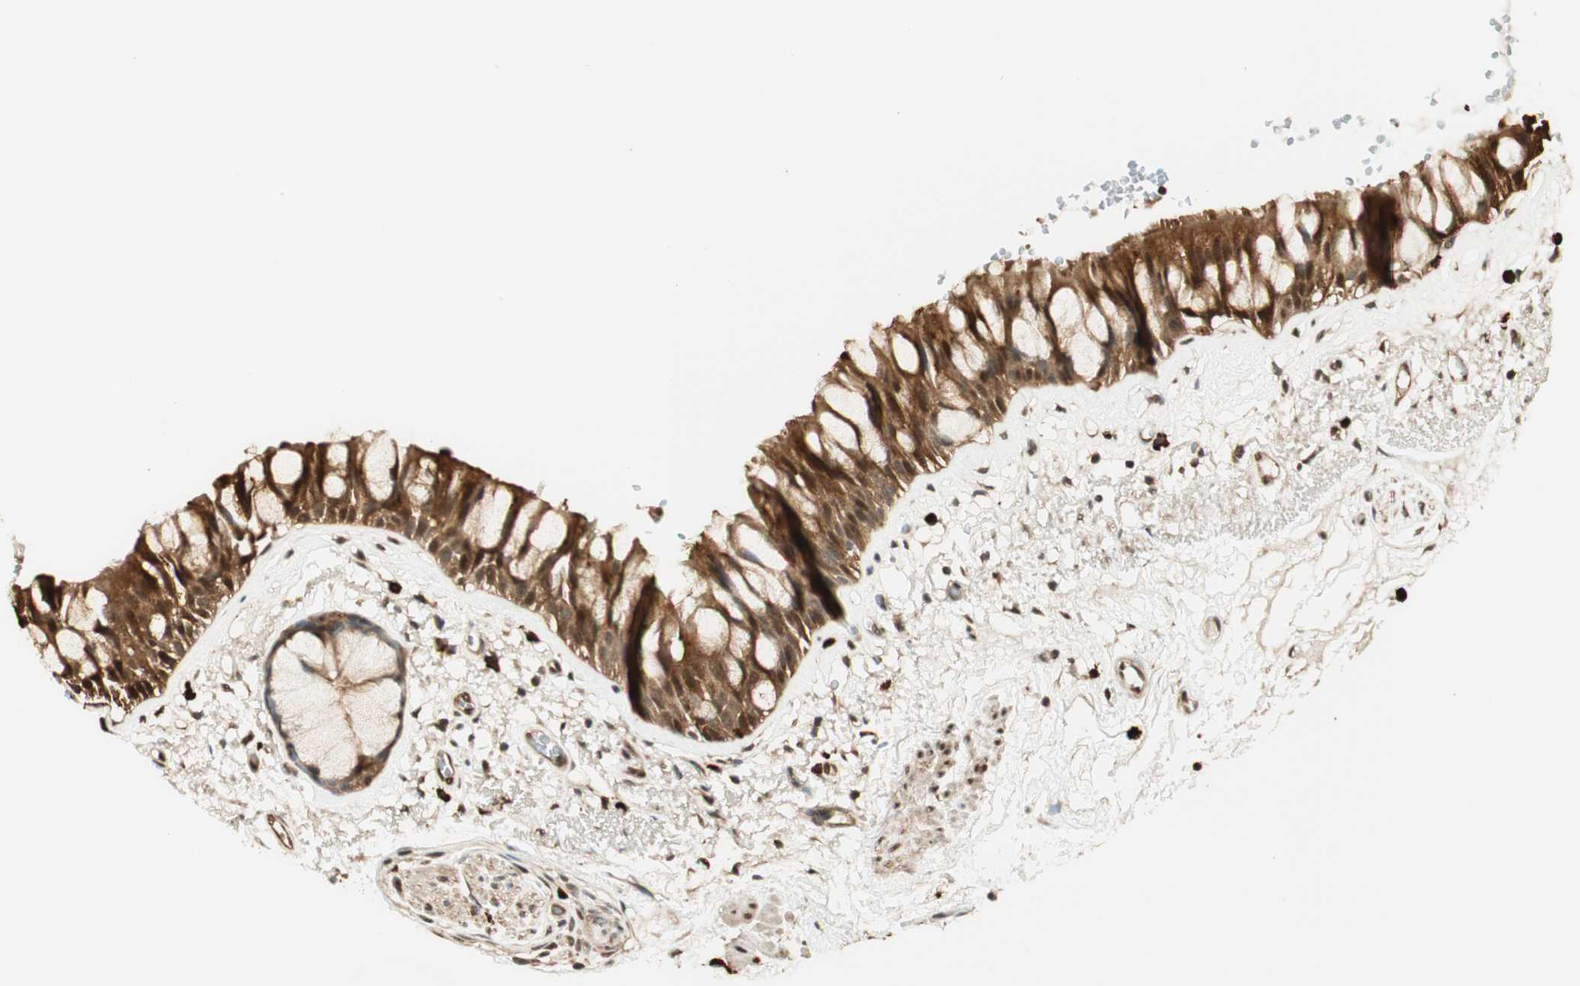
{"staining": {"intensity": "strong", "quantity": ">75%", "location": "cytoplasmic/membranous,nuclear"}, "tissue": "bronchus", "cell_type": "Respiratory epithelial cells", "image_type": "normal", "snomed": [{"axis": "morphology", "description": "Normal tissue, NOS"}, {"axis": "topography", "description": "Bronchus"}], "caption": "Bronchus was stained to show a protein in brown. There is high levels of strong cytoplasmic/membranous,nuclear expression in approximately >75% of respiratory epithelial cells. Immunohistochemistry stains the protein in brown and the nuclei are stained blue.", "gene": "ENSG00000268870", "patient": {"sex": "male", "age": 66}}